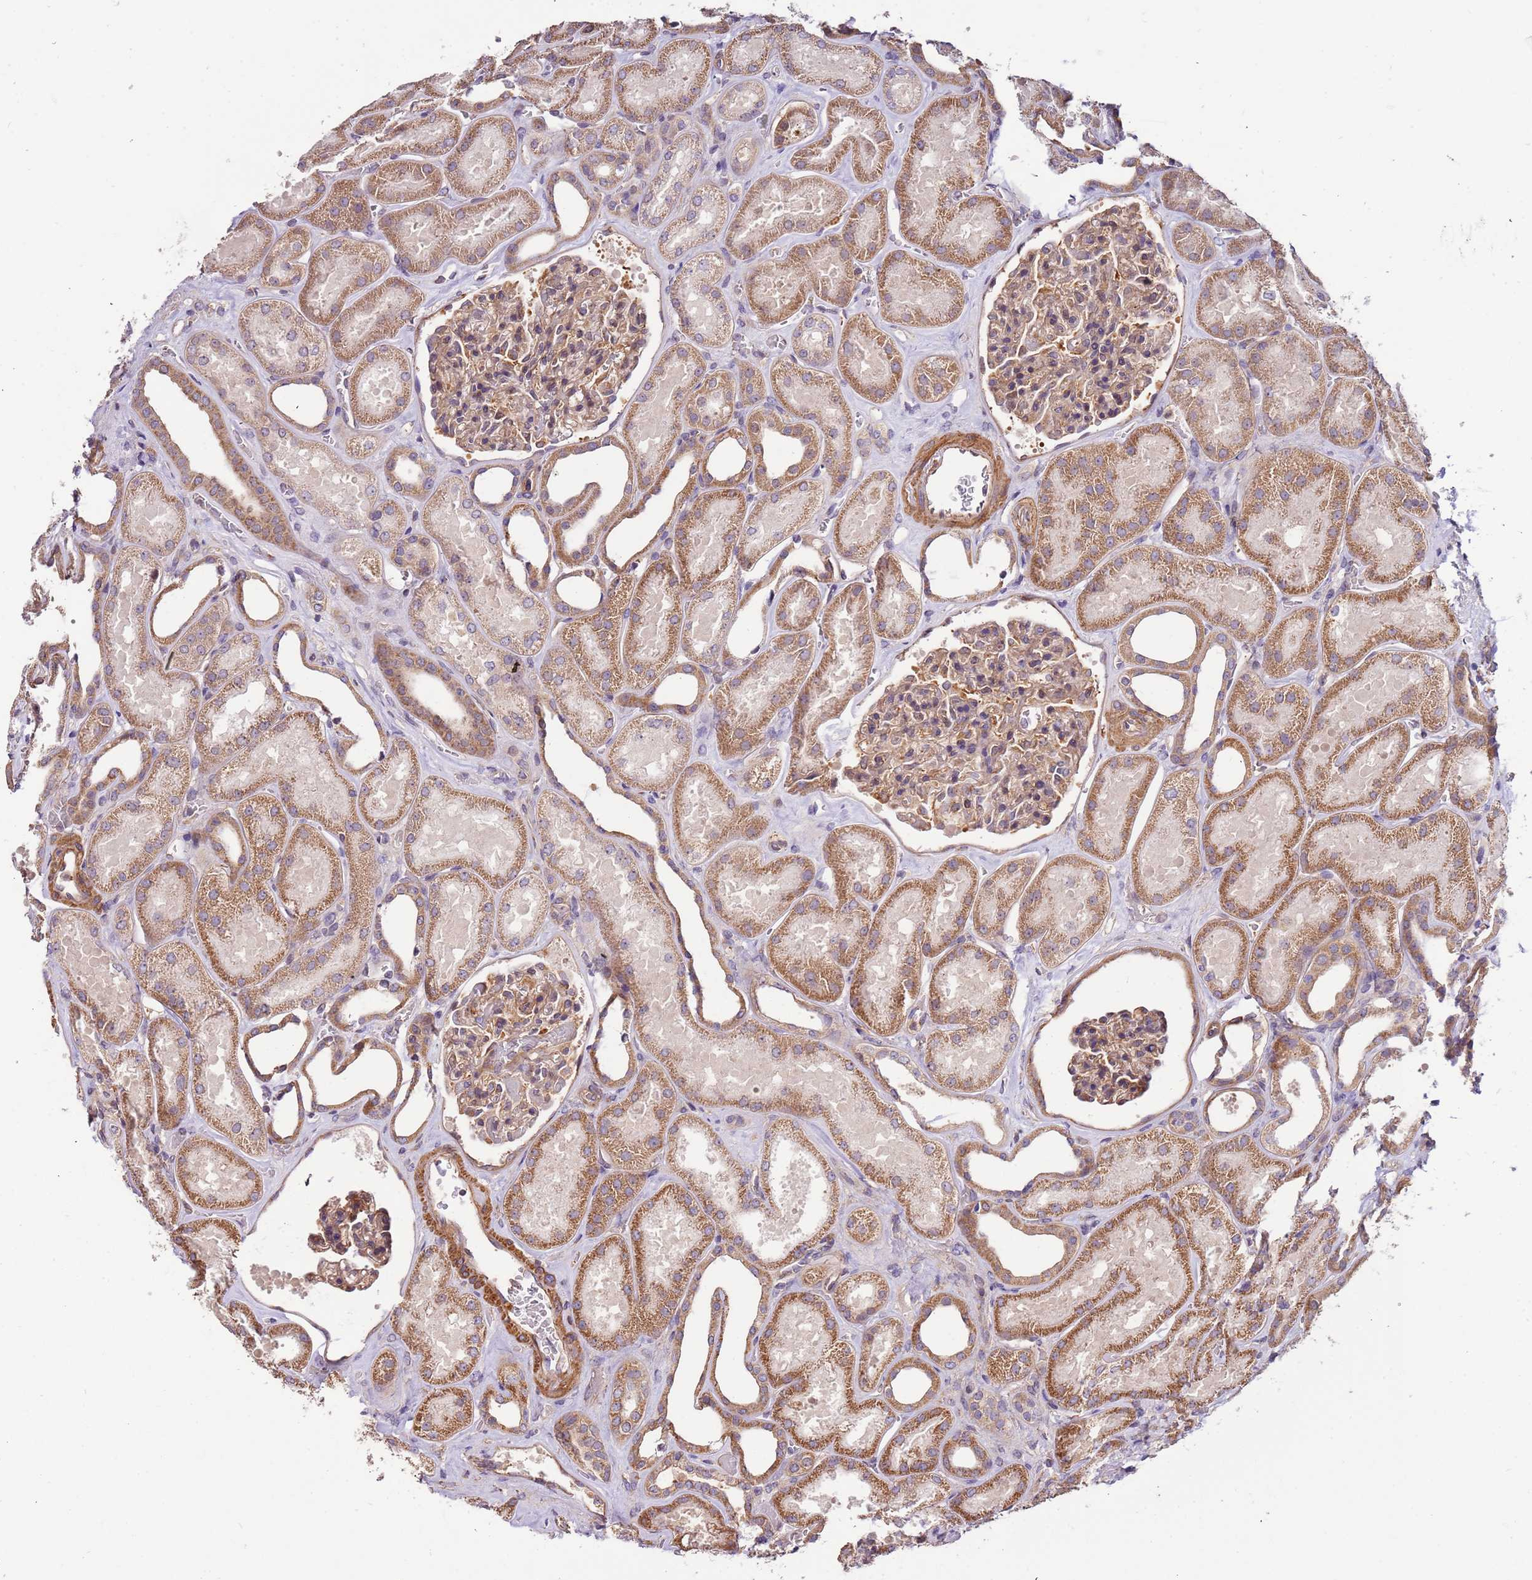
{"staining": {"intensity": "moderate", "quantity": ">75%", "location": "cytoplasmic/membranous"}, "tissue": "kidney", "cell_type": "Cells in glomeruli", "image_type": "normal", "snomed": [{"axis": "morphology", "description": "Normal tissue, NOS"}, {"axis": "morphology", "description": "Adenocarcinoma, NOS"}, {"axis": "topography", "description": "Kidney"}], "caption": "DAB (3,3'-diaminobenzidine) immunohistochemical staining of normal human kidney demonstrates moderate cytoplasmic/membranous protein staining in approximately >75% of cells in glomeruli. (brown staining indicates protein expression, while blue staining denotes nuclei).", "gene": "LAMB4", "patient": {"sex": "female", "age": 68}}